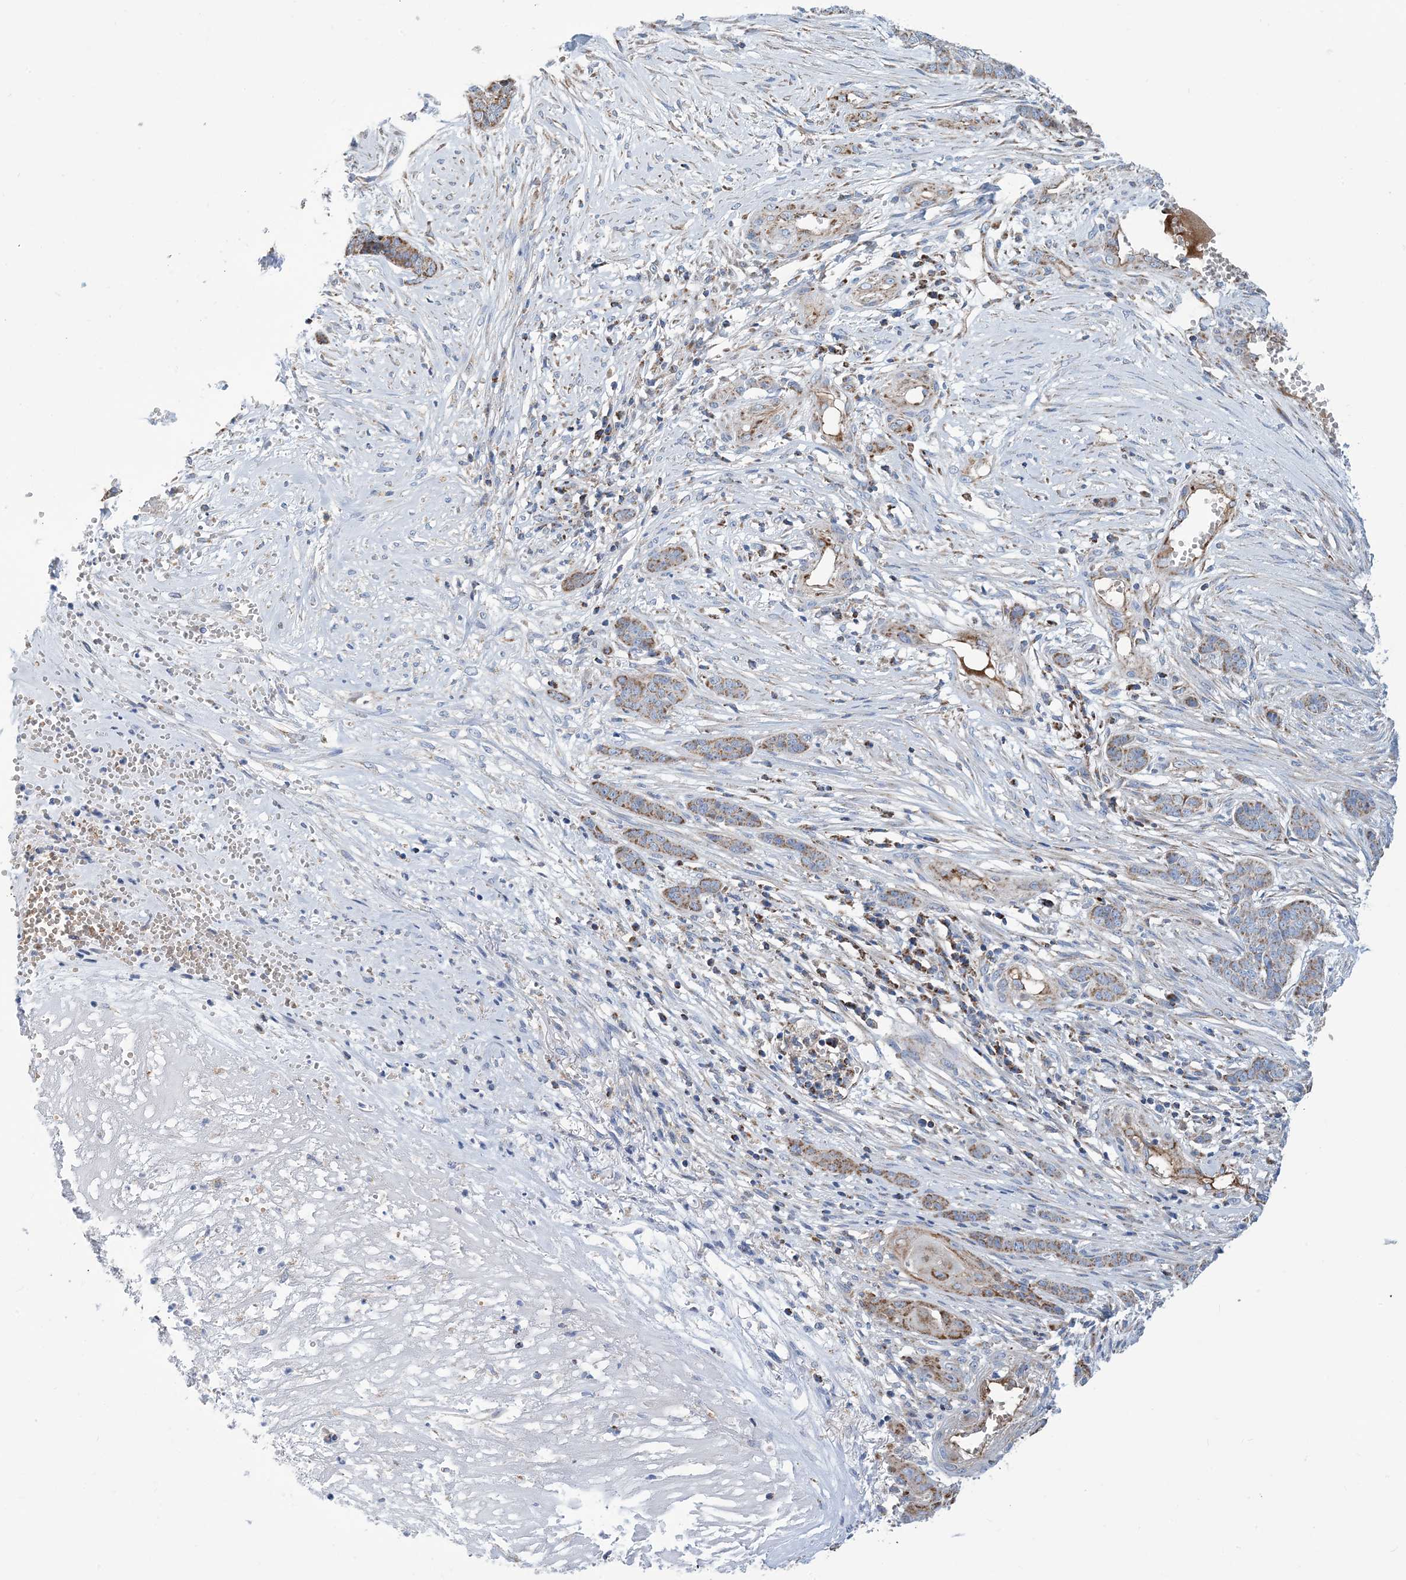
{"staining": {"intensity": "moderate", "quantity": ">75%", "location": "cytoplasmic/membranous"}, "tissue": "skin cancer", "cell_type": "Tumor cells", "image_type": "cancer", "snomed": [{"axis": "morphology", "description": "Basal cell carcinoma"}, {"axis": "topography", "description": "Skin"}], "caption": "Skin basal cell carcinoma was stained to show a protein in brown. There is medium levels of moderate cytoplasmic/membranous positivity in about >75% of tumor cells.", "gene": "PHOSPHO2", "patient": {"sex": "female", "age": 64}}